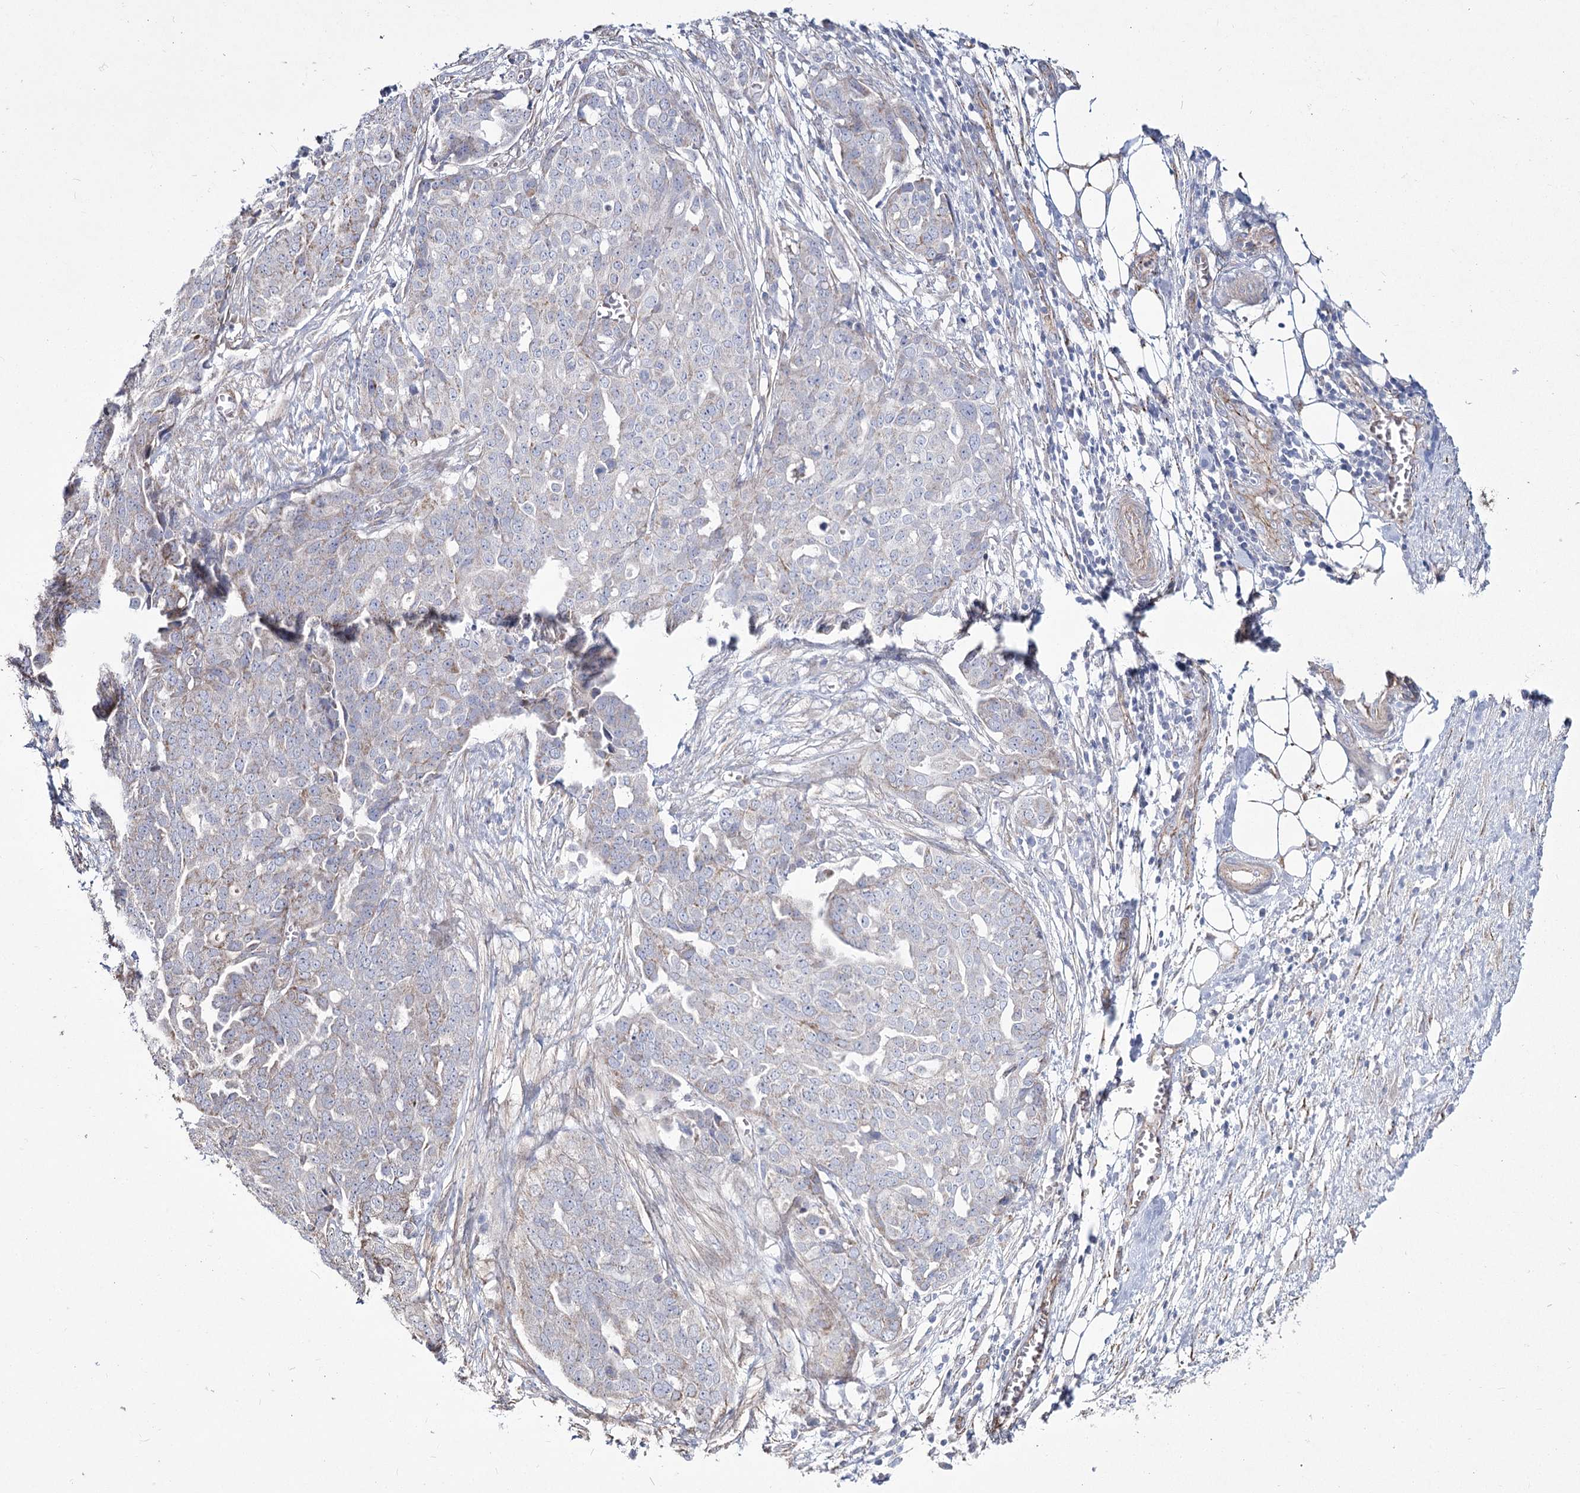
{"staining": {"intensity": "weak", "quantity": "<25%", "location": "cytoplasmic/membranous"}, "tissue": "ovarian cancer", "cell_type": "Tumor cells", "image_type": "cancer", "snomed": [{"axis": "morphology", "description": "Cystadenocarcinoma, serous, NOS"}, {"axis": "topography", "description": "Soft tissue"}, {"axis": "topography", "description": "Ovary"}], "caption": "The IHC histopathology image has no significant expression in tumor cells of ovarian serous cystadenocarcinoma tissue.", "gene": "ME3", "patient": {"sex": "female", "age": 57}}